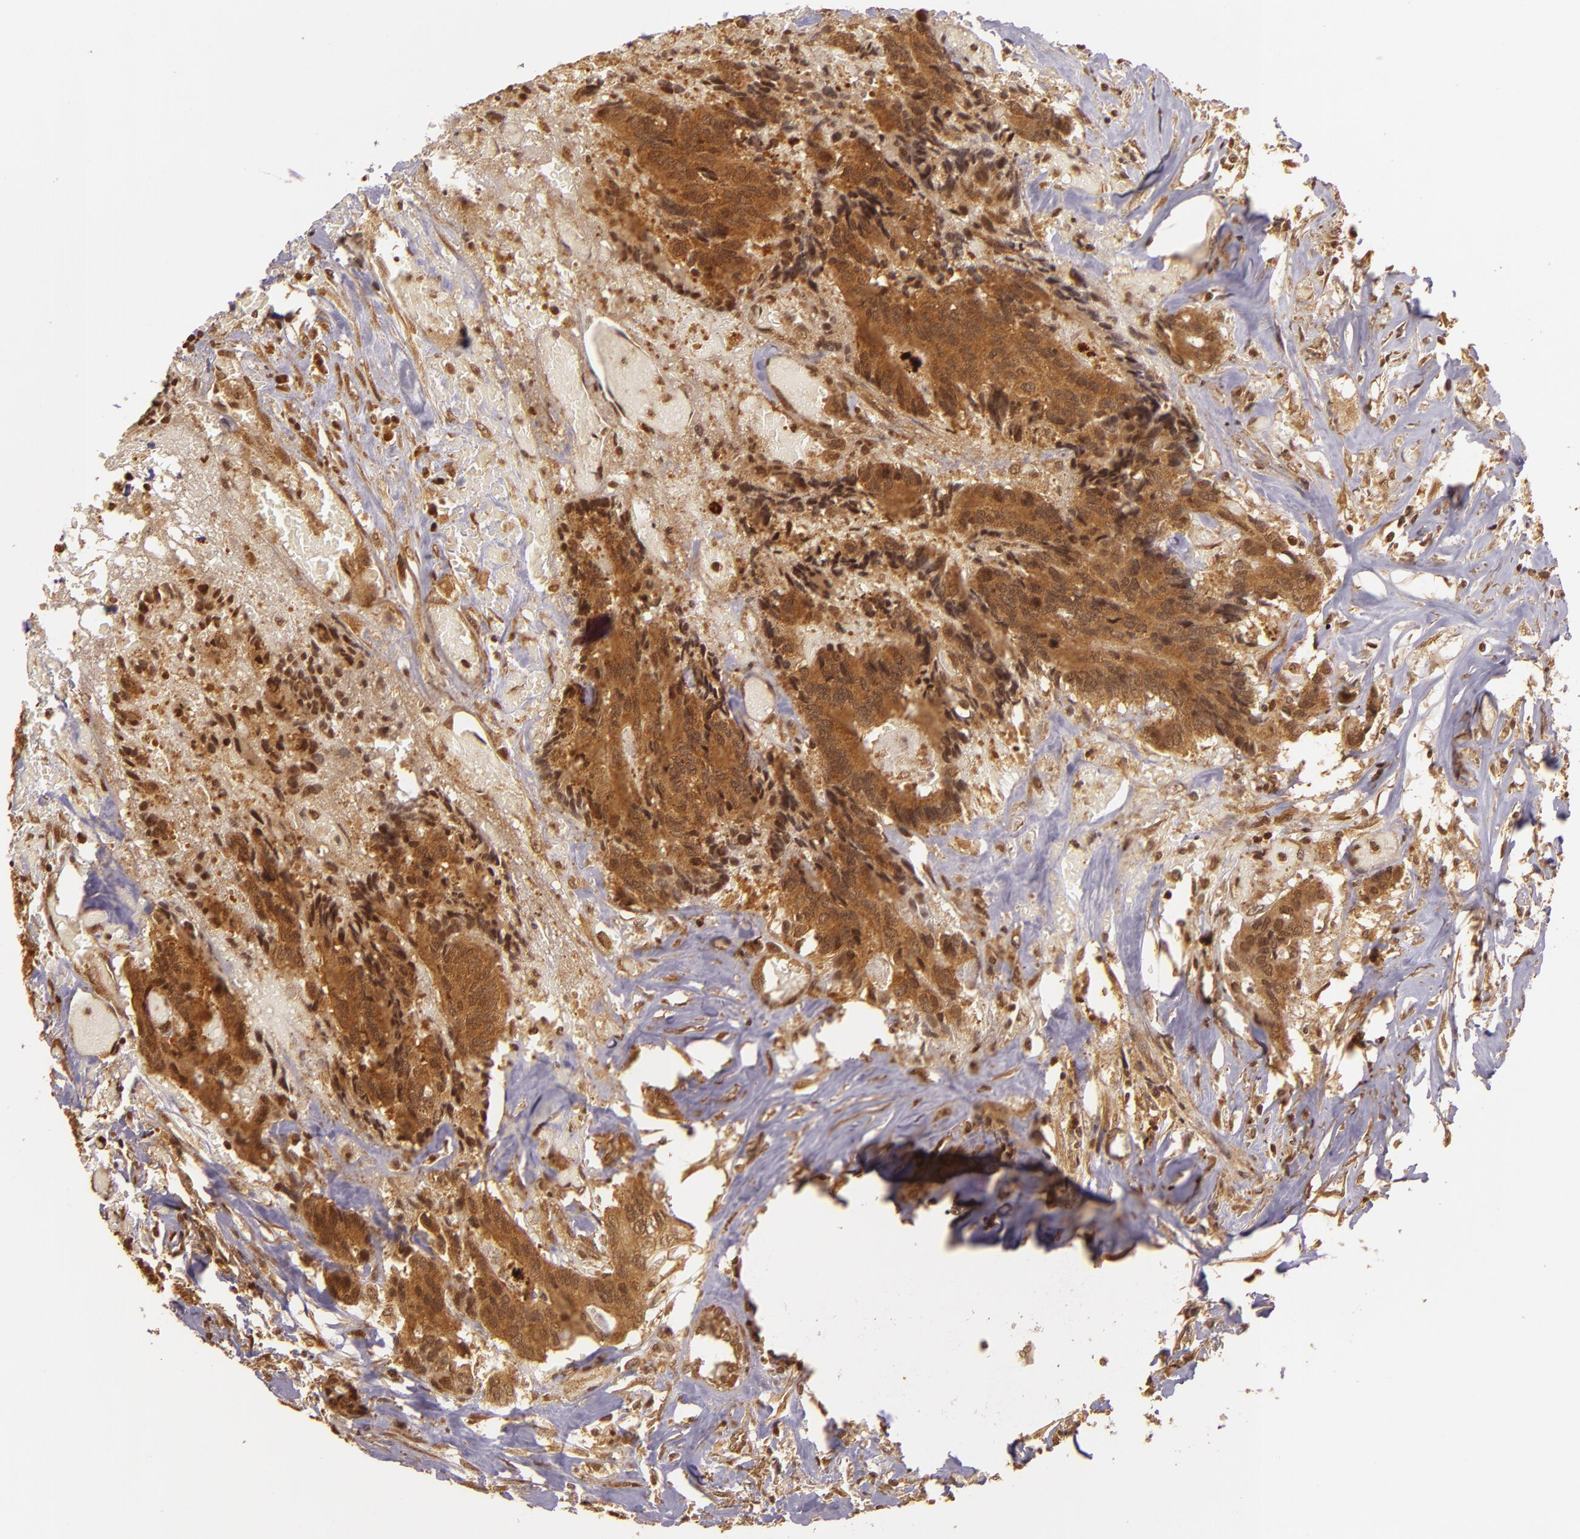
{"staining": {"intensity": "strong", "quantity": ">75%", "location": "cytoplasmic/membranous,nuclear"}, "tissue": "colorectal cancer", "cell_type": "Tumor cells", "image_type": "cancer", "snomed": [{"axis": "morphology", "description": "Adenocarcinoma, NOS"}, {"axis": "topography", "description": "Rectum"}], "caption": "Adenocarcinoma (colorectal) stained with a protein marker demonstrates strong staining in tumor cells.", "gene": "TXNRD2", "patient": {"sex": "male", "age": 55}}